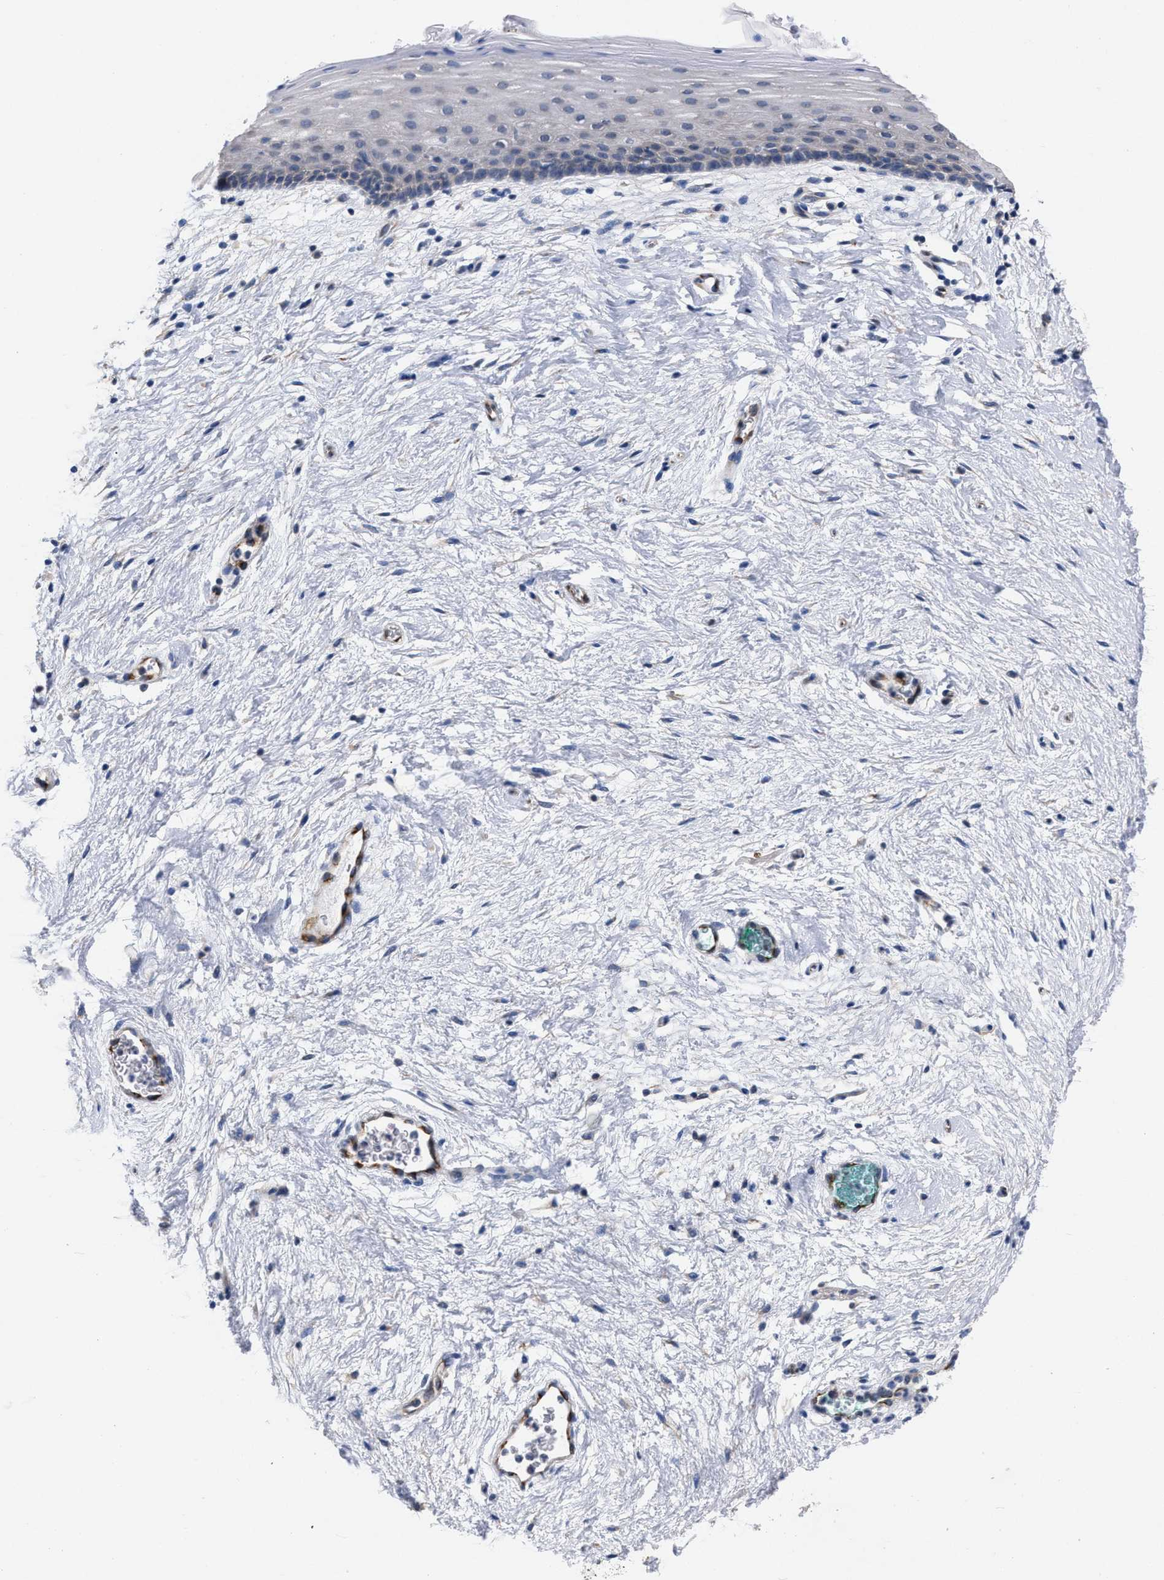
{"staining": {"intensity": "negative", "quantity": "none", "location": "none"}, "tissue": "vagina", "cell_type": "Squamous epithelial cells", "image_type": "normal", "snomed": [{"axis": "morphology", "description": "Normal tissue, NOS"}, {"axis": "topography", "description": "Vagina"}], "caption": "Human vagina stained for a protein using immunohistochemistry (IHC) demonstrates no expression in squamous epithelial cells.", "gene": "TMEM131", "patient": {"sex": "female", "age": 44}}